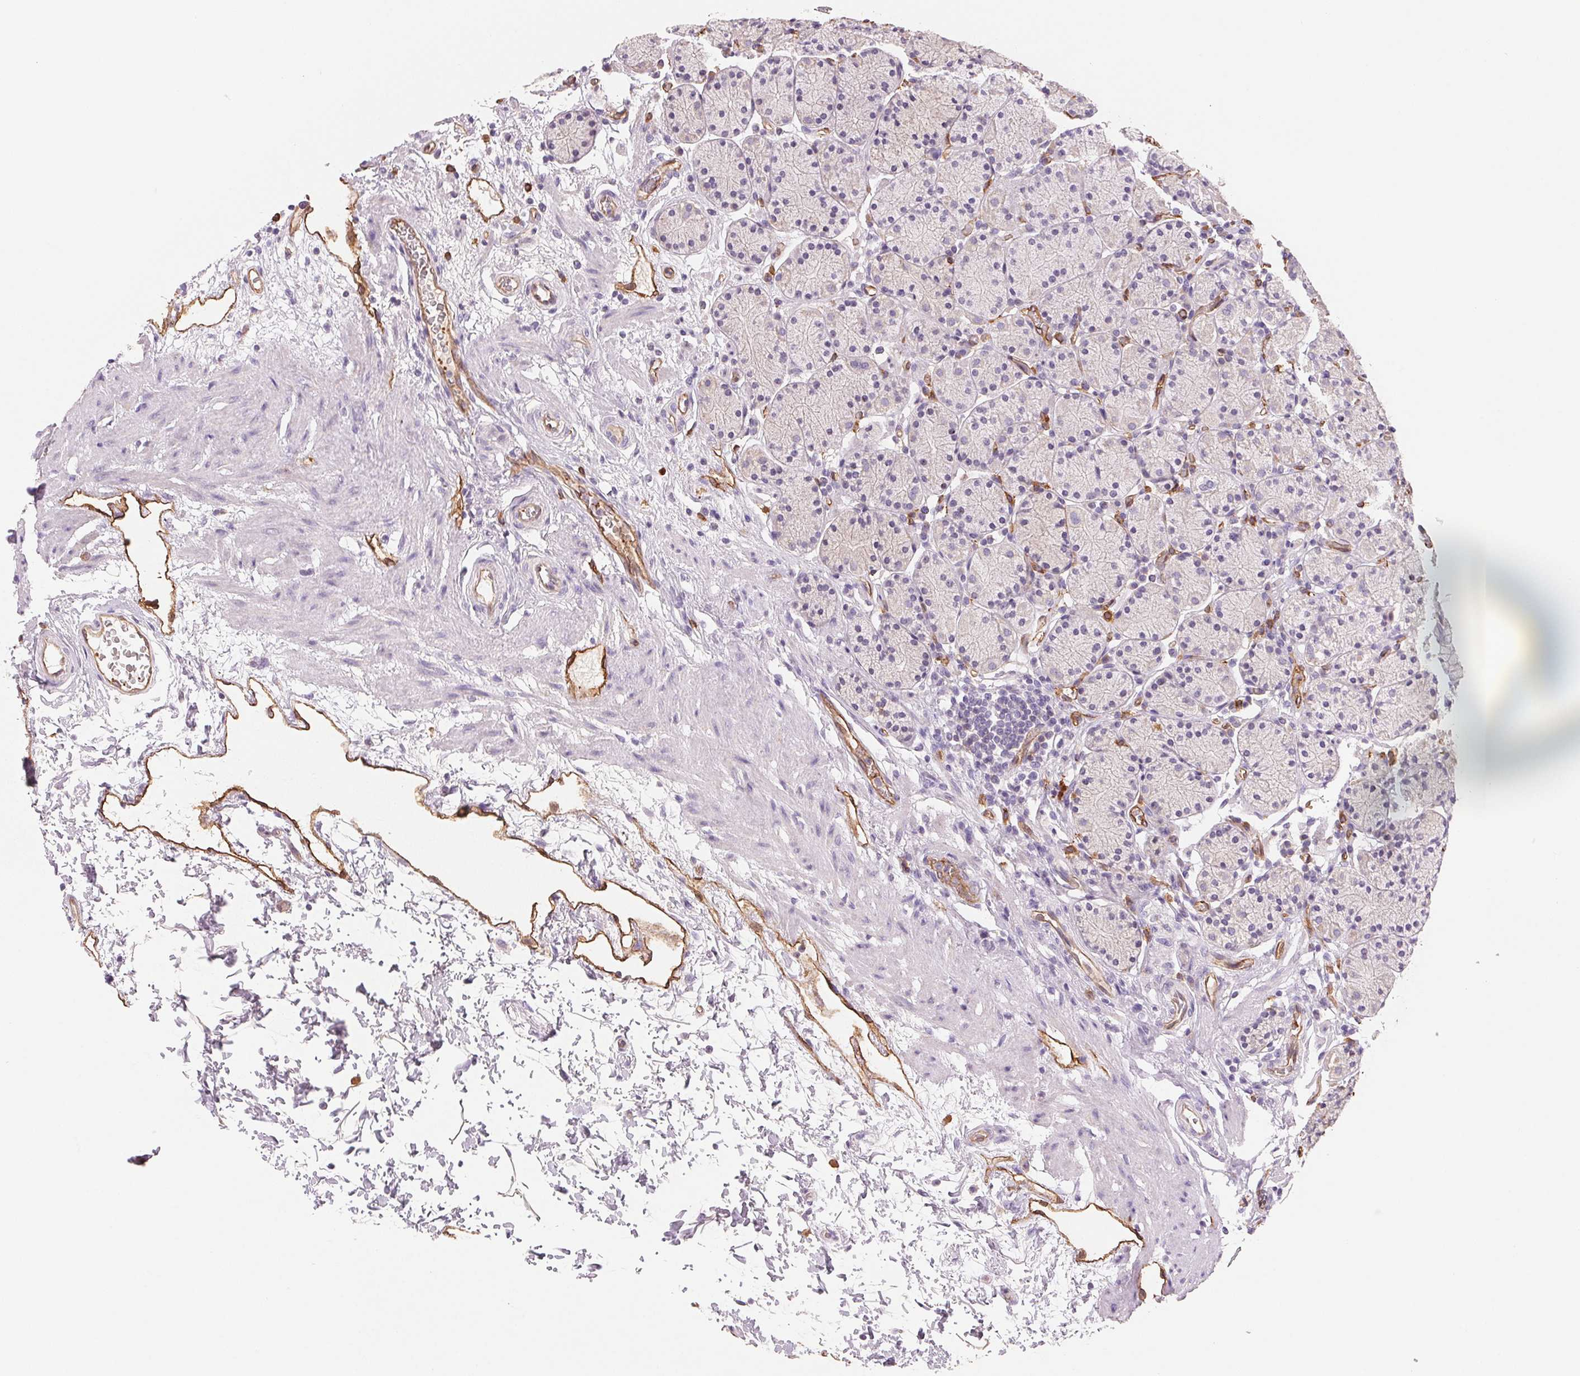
{"staining": {"intensity": "negative", "quantity": "none", "location": "none"}, "tissue": "stomach", "cell_type": "Glandular cells", "image_type": "normal", "snomed": [{"axis": "morphology", "description": "Normal tissue, NOS"}, {"axis": "topography", "description": "Stomach, upper"}, {"axis": "topography", "description": "Stomach"}], "caption": "DAB immunohistochemical staining of normal human stomach demonstrates no significant positivity in glandular cells. The staining was performed using DAB (3,3'-diaminobenzidine) to visualize the protein expression in brown, while the nuclei were stained in blue with hematoxylin (Magnification: 20x).", "gene": "ANKRD13B", "patient": {"sex": "male", "age": 62}}